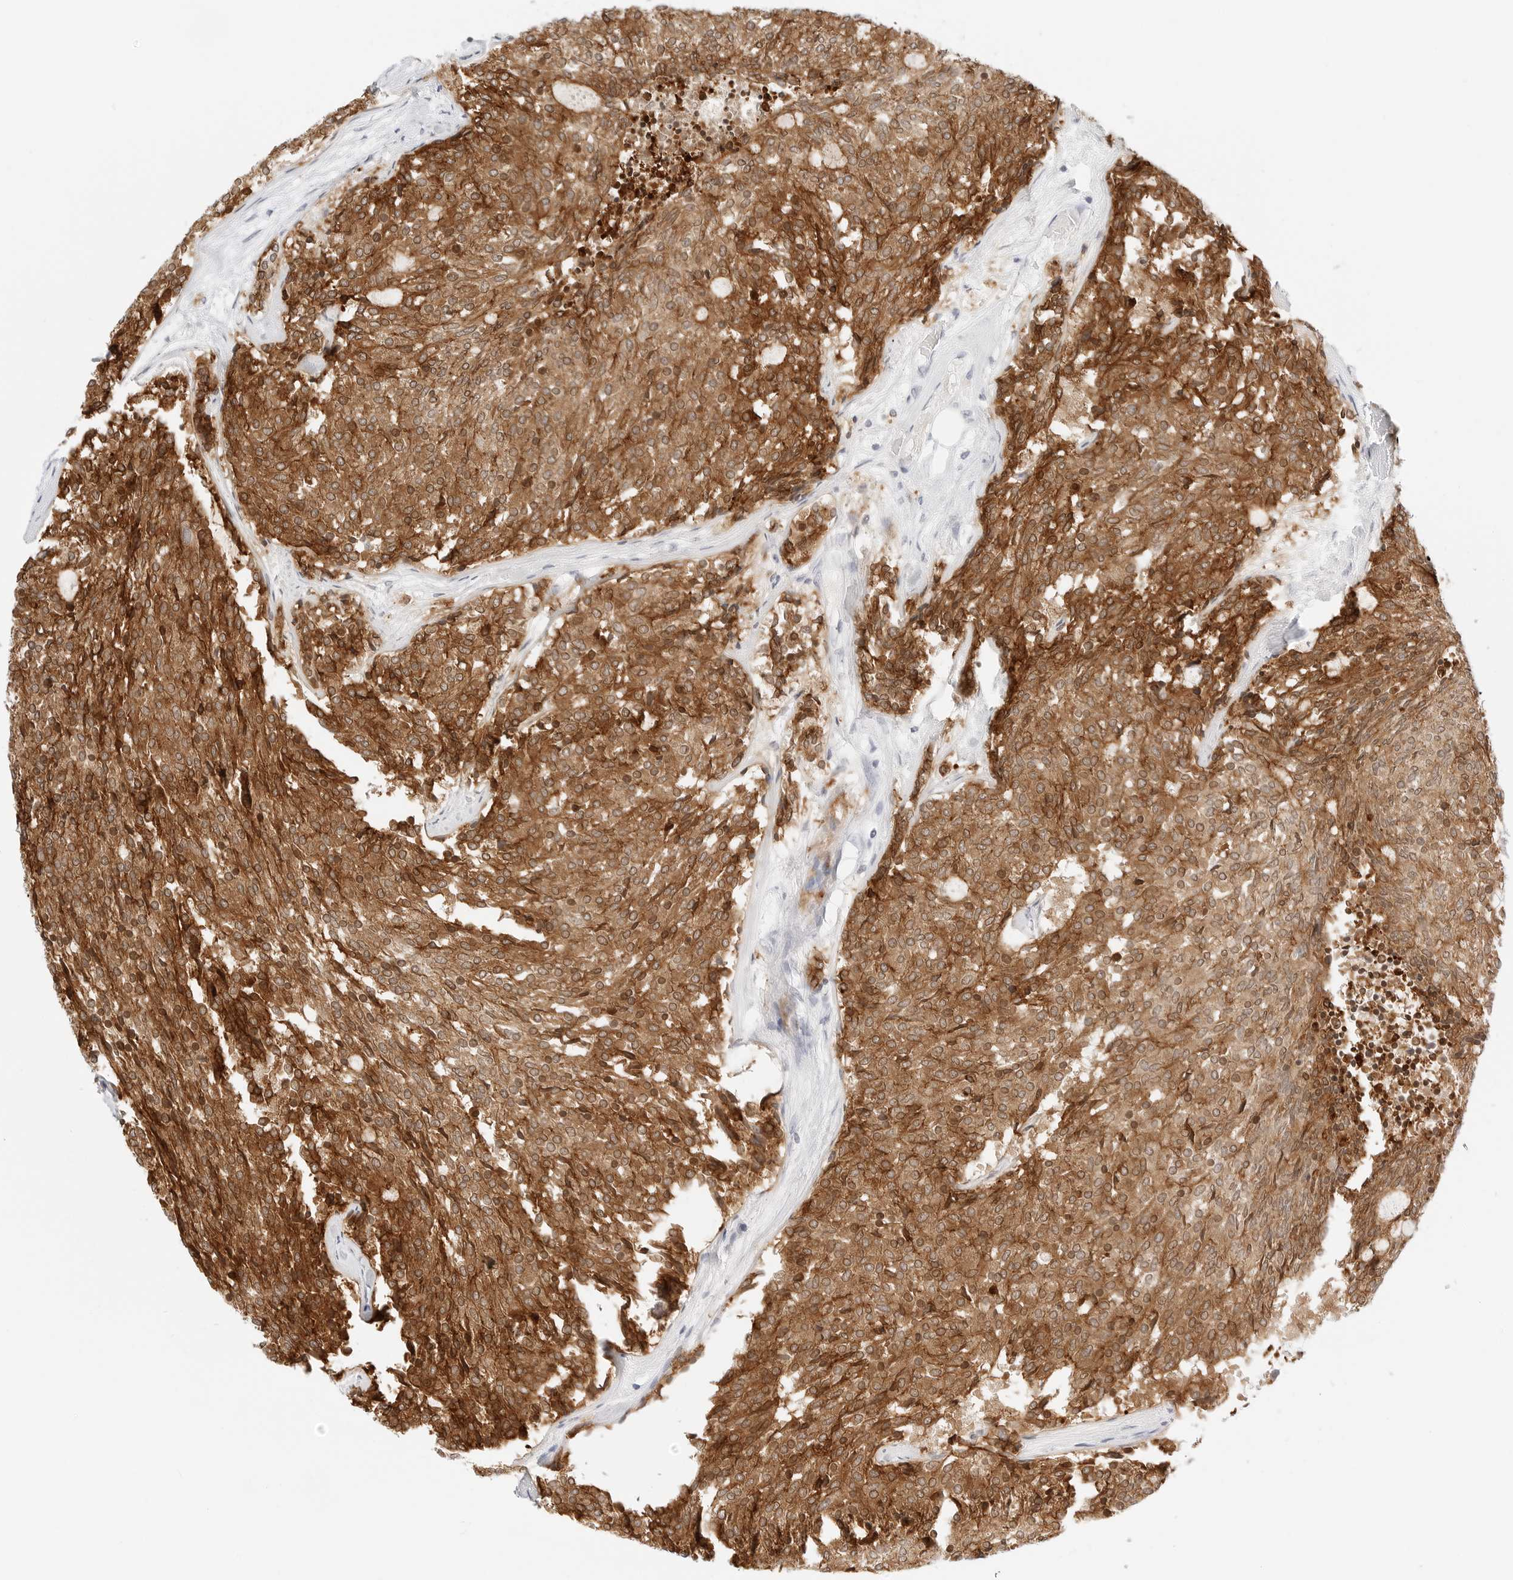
{"staining": {"intensity": "moderate", "quantity": ">75%", "location": "cytoplasmic/membranous"}, "tissue": "carcinoid", "cell_type": "Tumor cells", "image_type": "cancer", "snomed": [{"axis": "morphology", "description": "Carcinoid, malignant, NOS"}, {"axis": "topography", "description": "Pancreas"}], "caption": "Protein staining of carcinoid tissue displays moderate cytoplasmic/membranous staining in about >75% of tumor cells. Nuclei are stained in blue.", "gene": "CDH1", "patient": {"sex": "female", "age": 54}}